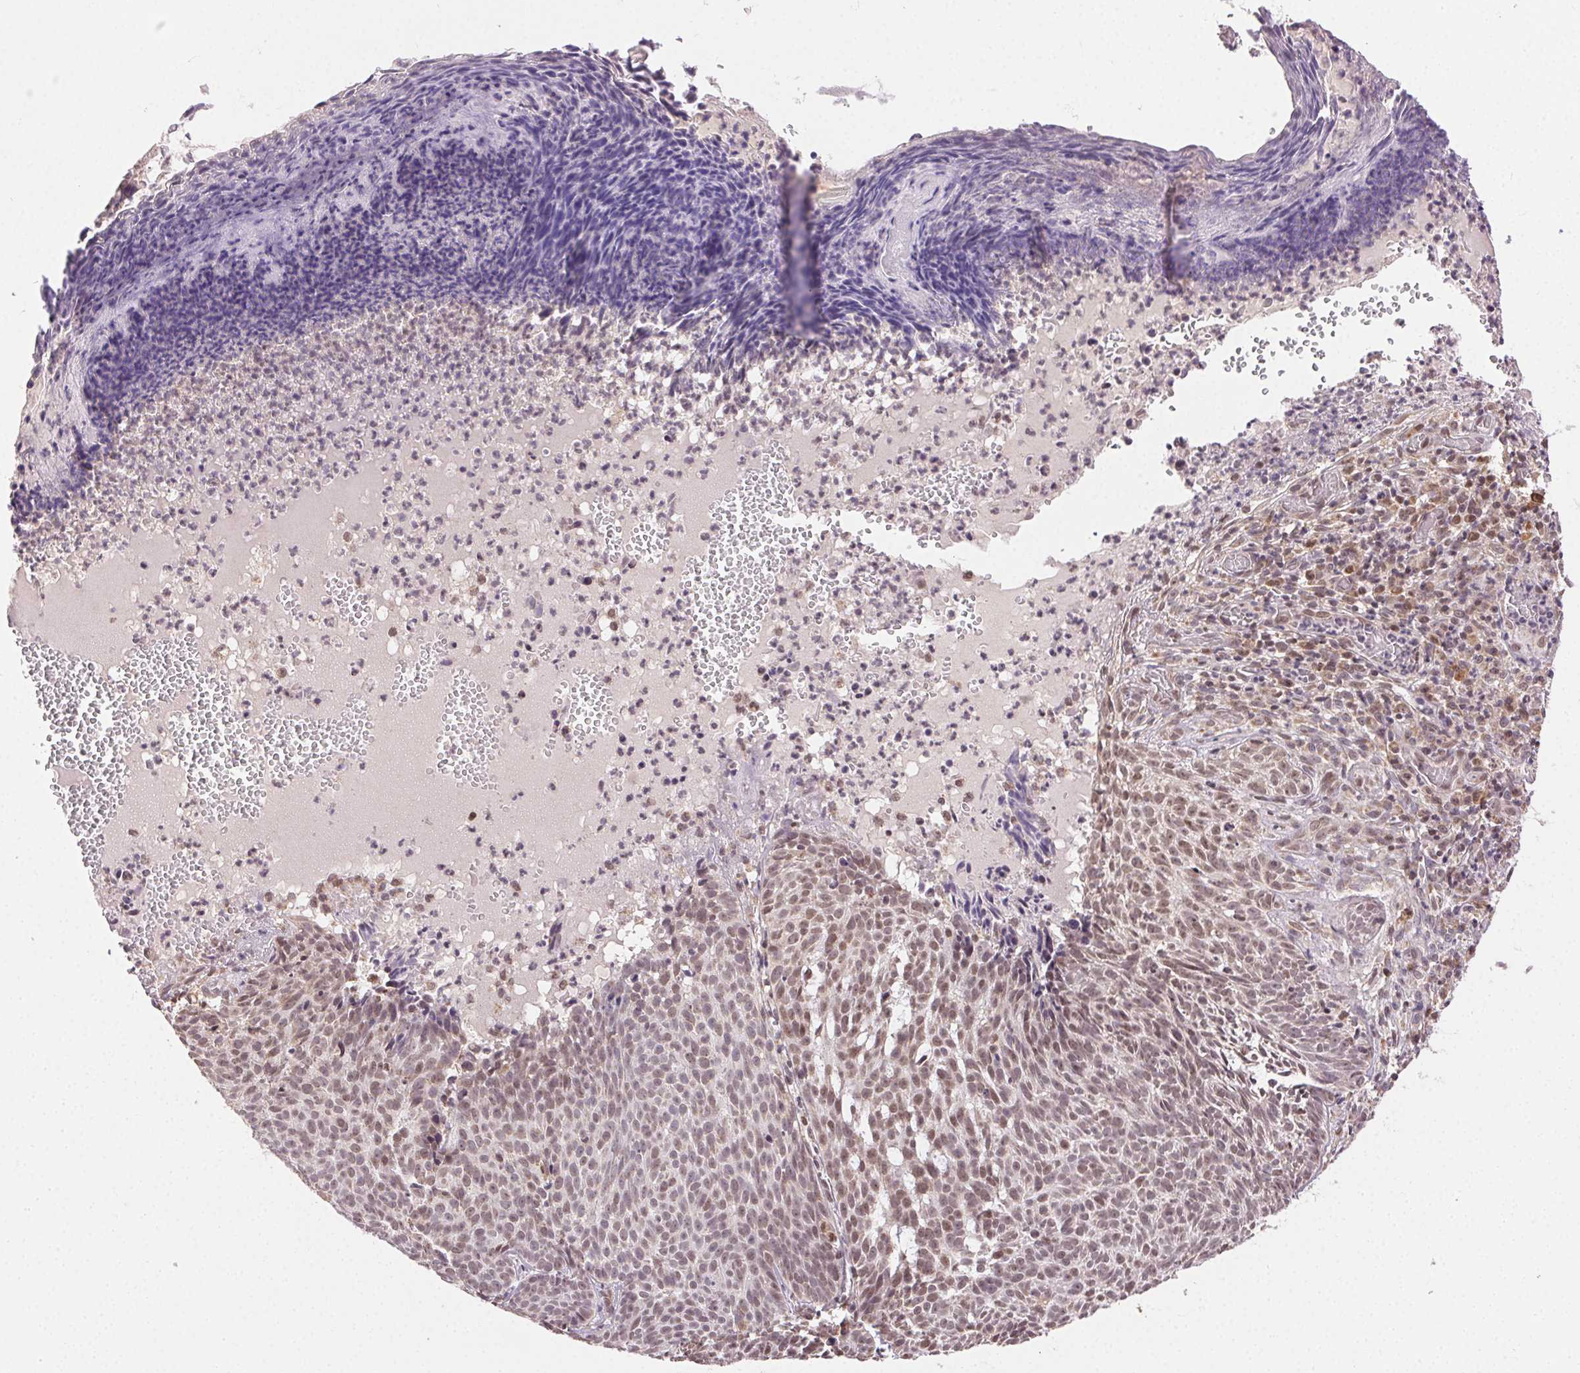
{"staining": {"intensity": "weak", "quantity": ">75%", "location": "nuclear"}, "tissue": "skin cancer", "cell_type": "Tumor cells", "image_type": "cancer", "snomed": [{"axis": "morphology", "description": "Basal cell carcinoma"}, {"axis": "topography", "description": "Skin"}], "caption": "Brown immunohistochemical staining in basal cell carcinoma (skin) exhibits weak nuclear positivity in approximately >75% of tumor cells.", "gene": "PIWIL4", "patient": {"sex": "male", "age": 90}}